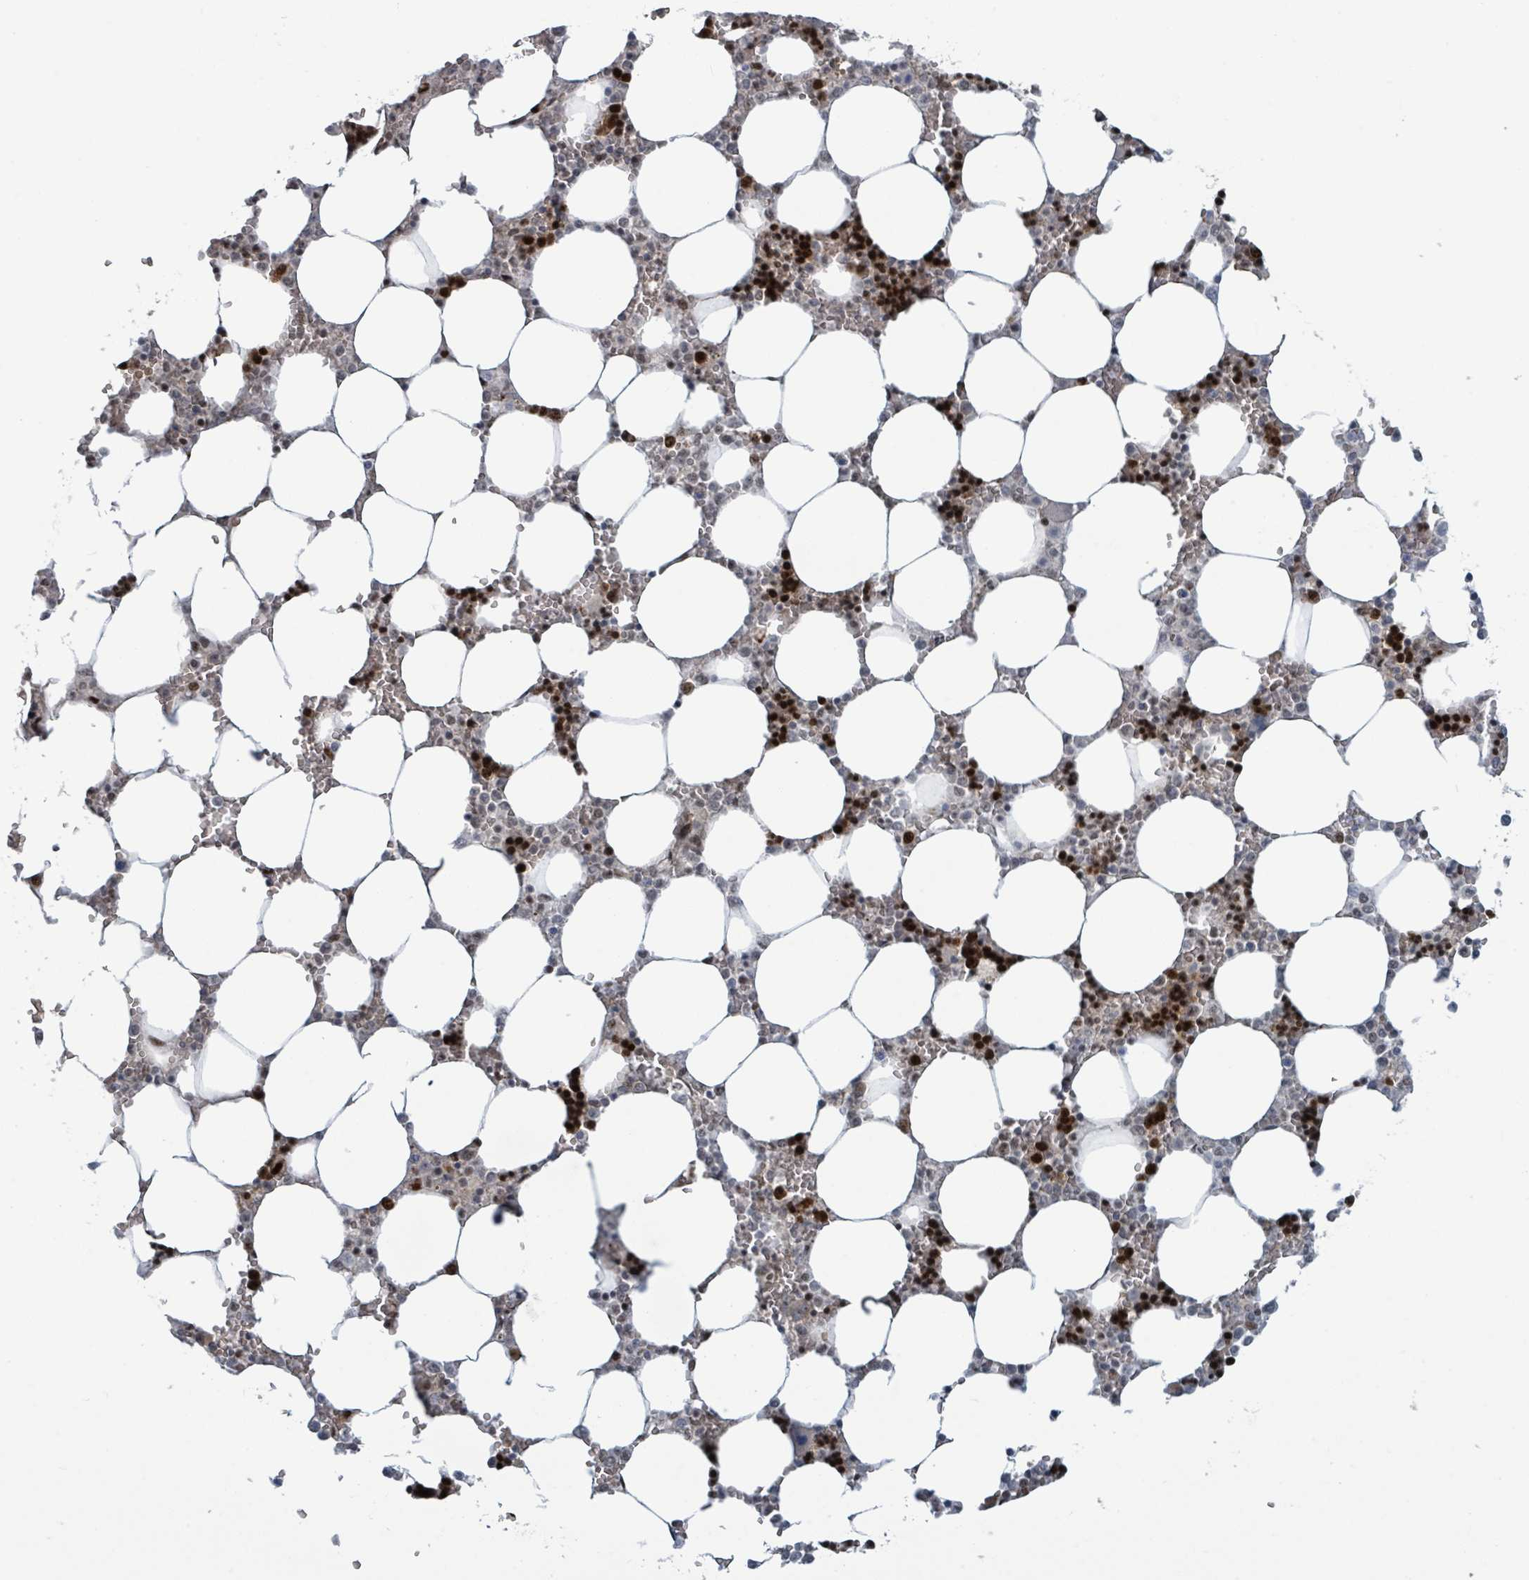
{"staining": {"intensity": "strong", "quantity": "25%-75%", "location": "nuclear"}, "tissue": "bone marrow", "cell_type": "Hematopoietic cells", "image_type": "normal", "snomed": [{"axis": "morphology", "description": "Normal tissue, NOS"}, {"axis": "topography", "description": "Bone marrow"}], "caption": "Protein expression analysis of normal bone marrow shows strong nuclear staining in about 25%-75% of hematopoietic cells.", "gene": "KLF3", "patient": {"sex": "male", "age": 64}}